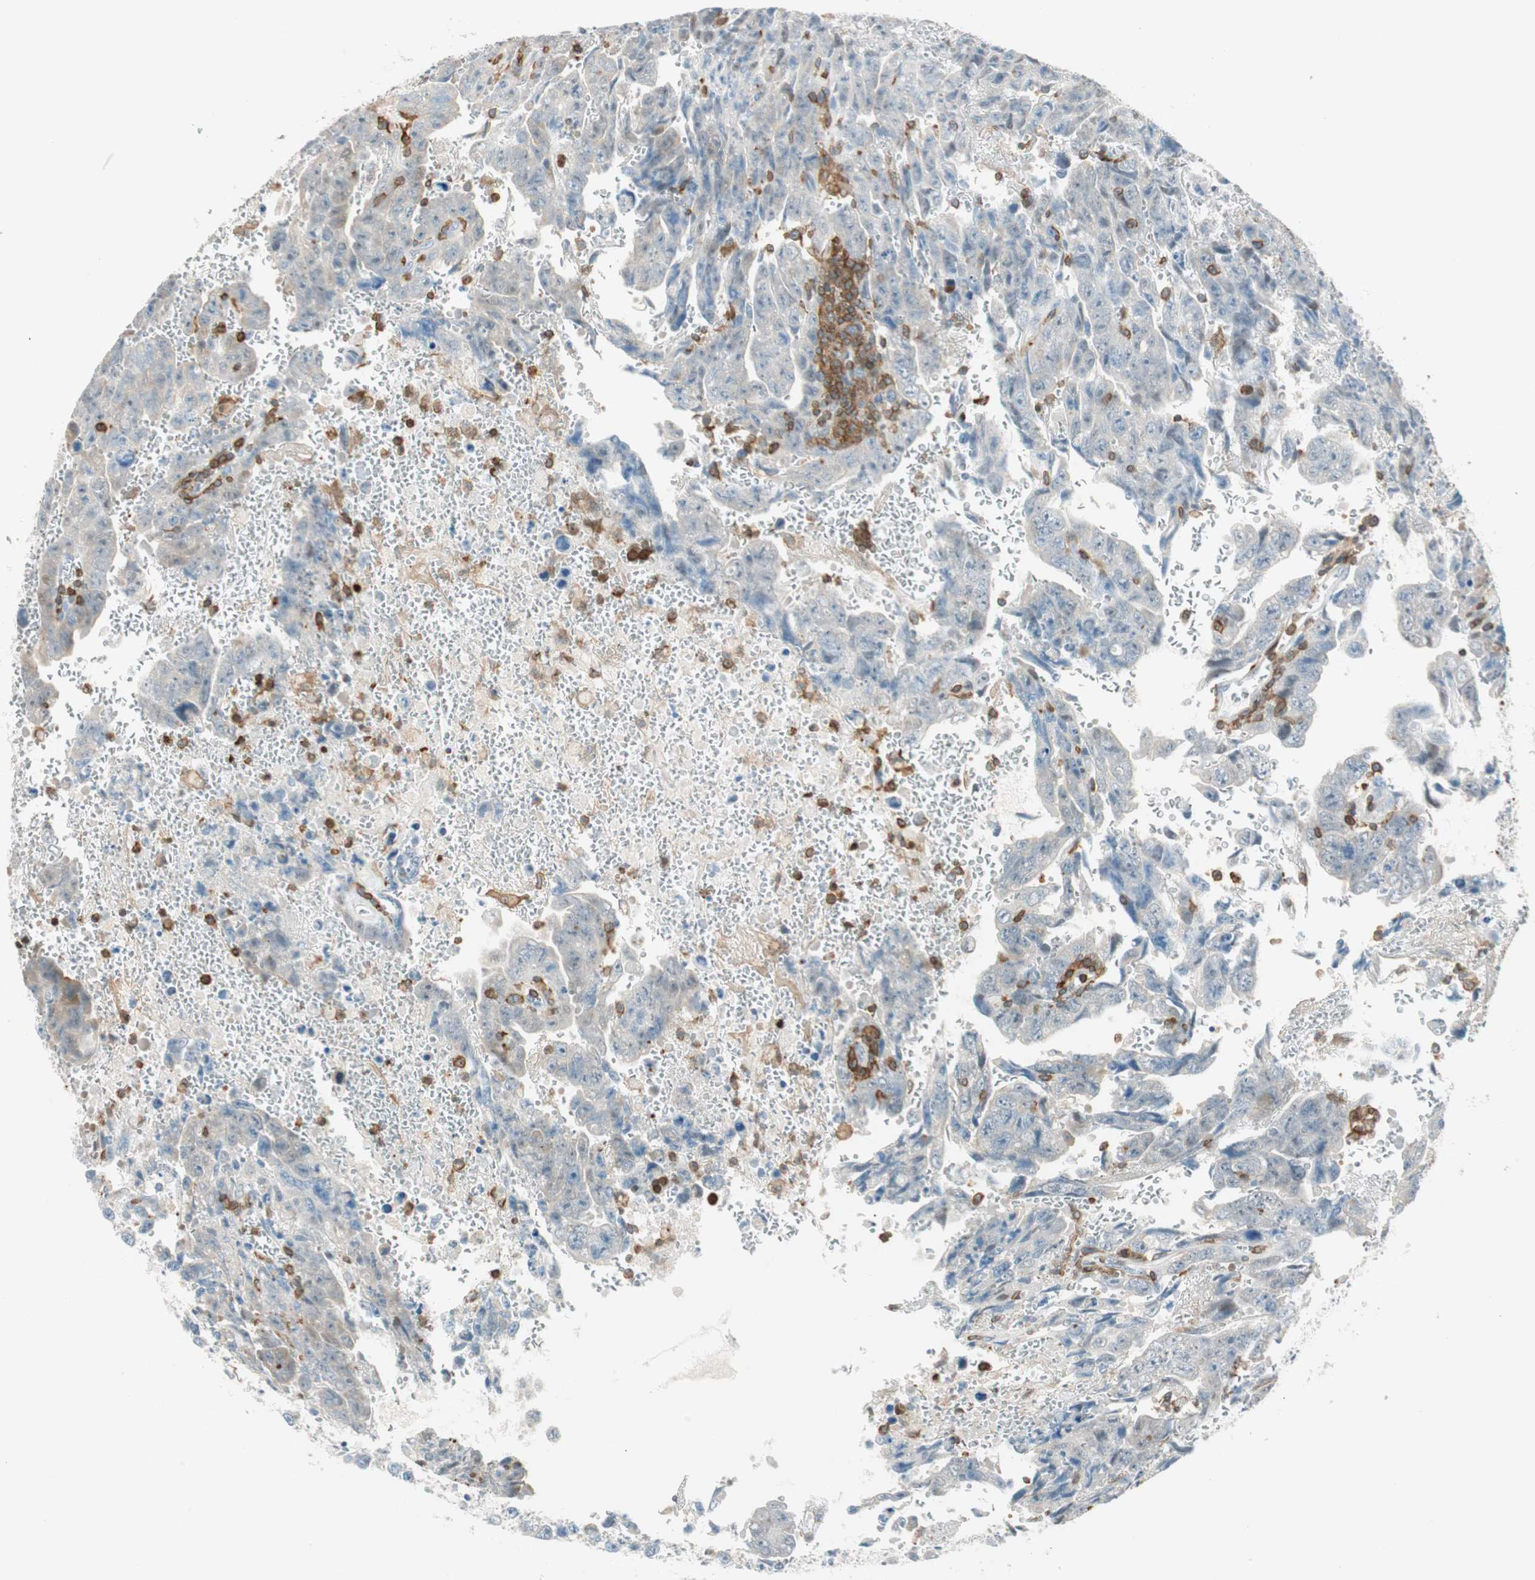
{"staining": {"intensity": "strong", "quantity": "<25%", "location": "cytoplasmic/membranous"}, "tissue": "testis cancer", "cell_type": "Tumor cells", "image_type": "cancer", "snomed": [{"axis": "morphology", "description": "Carcinoma, Embryonal, NOS"}, {"axis": "topography", "description": "Testis"}], "caption": "Immunohistochemistry photomicrograph of neoplastic tissue: human testis cancer (embryonal carcinoma) stained using immunohistochemistry (IHC) displays medium levels of strong protein expression localized specifically in the cytoplasmic/membranous of tumor cells, appearing as a cytoplasmic/membranous brown color.", "gene": "HPGD", "patient": {"sex": "male", "age": 28}}